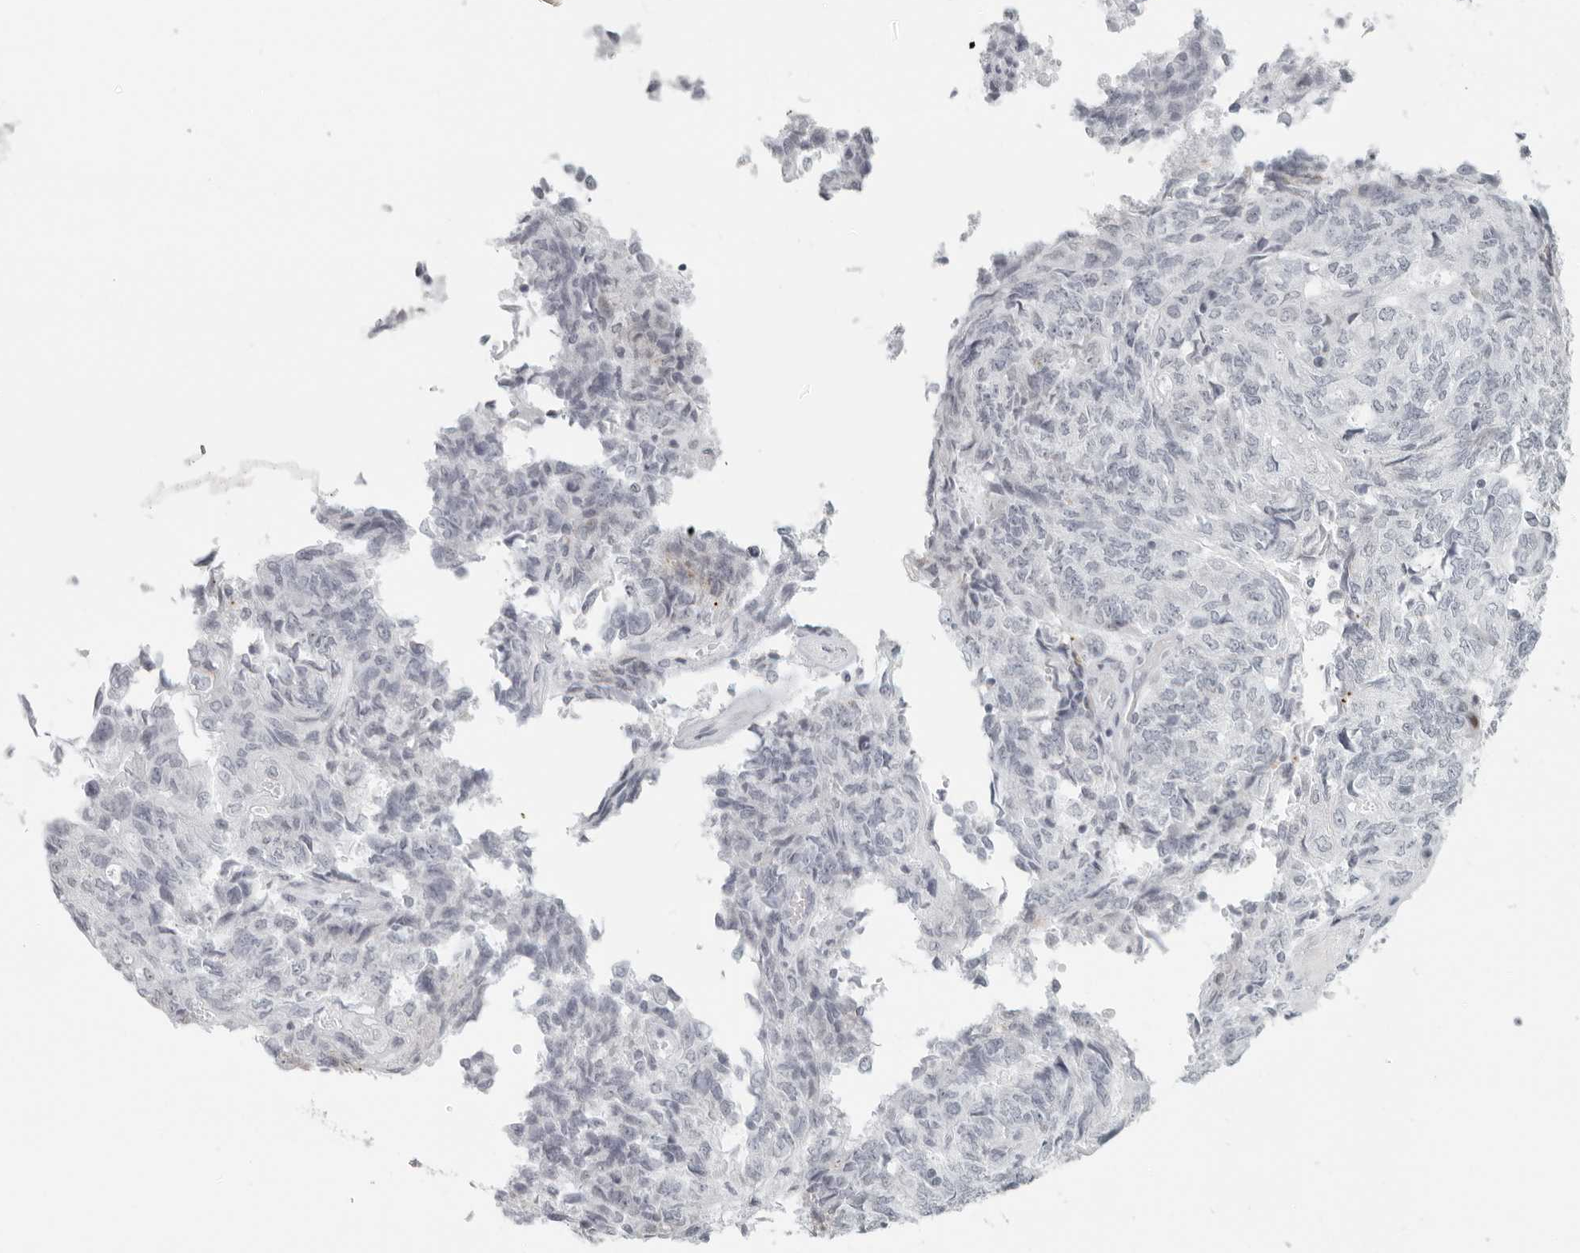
{"staining": {"intensity": "negative", "quantity": "none", "location": "none"}, "tissue": "endometrial cancer", "cell_type": "Tumor cells", "image_type": "cancer", "snomed": [{"axis": "morphology", "description": "Adenocarcinoma, NOS"}, {"axis": "topography", "description": "Endometrium"}], "caption": "High power microscopy histopathology image of an IHC micrograph of endometrial adenocarcinoma, revealing no significant expression in tumor cells. (DAB immunohistochemistry, high magnification).", "gene": "RPS6KC1", "patient": {"sex": "female", "age": 80}}